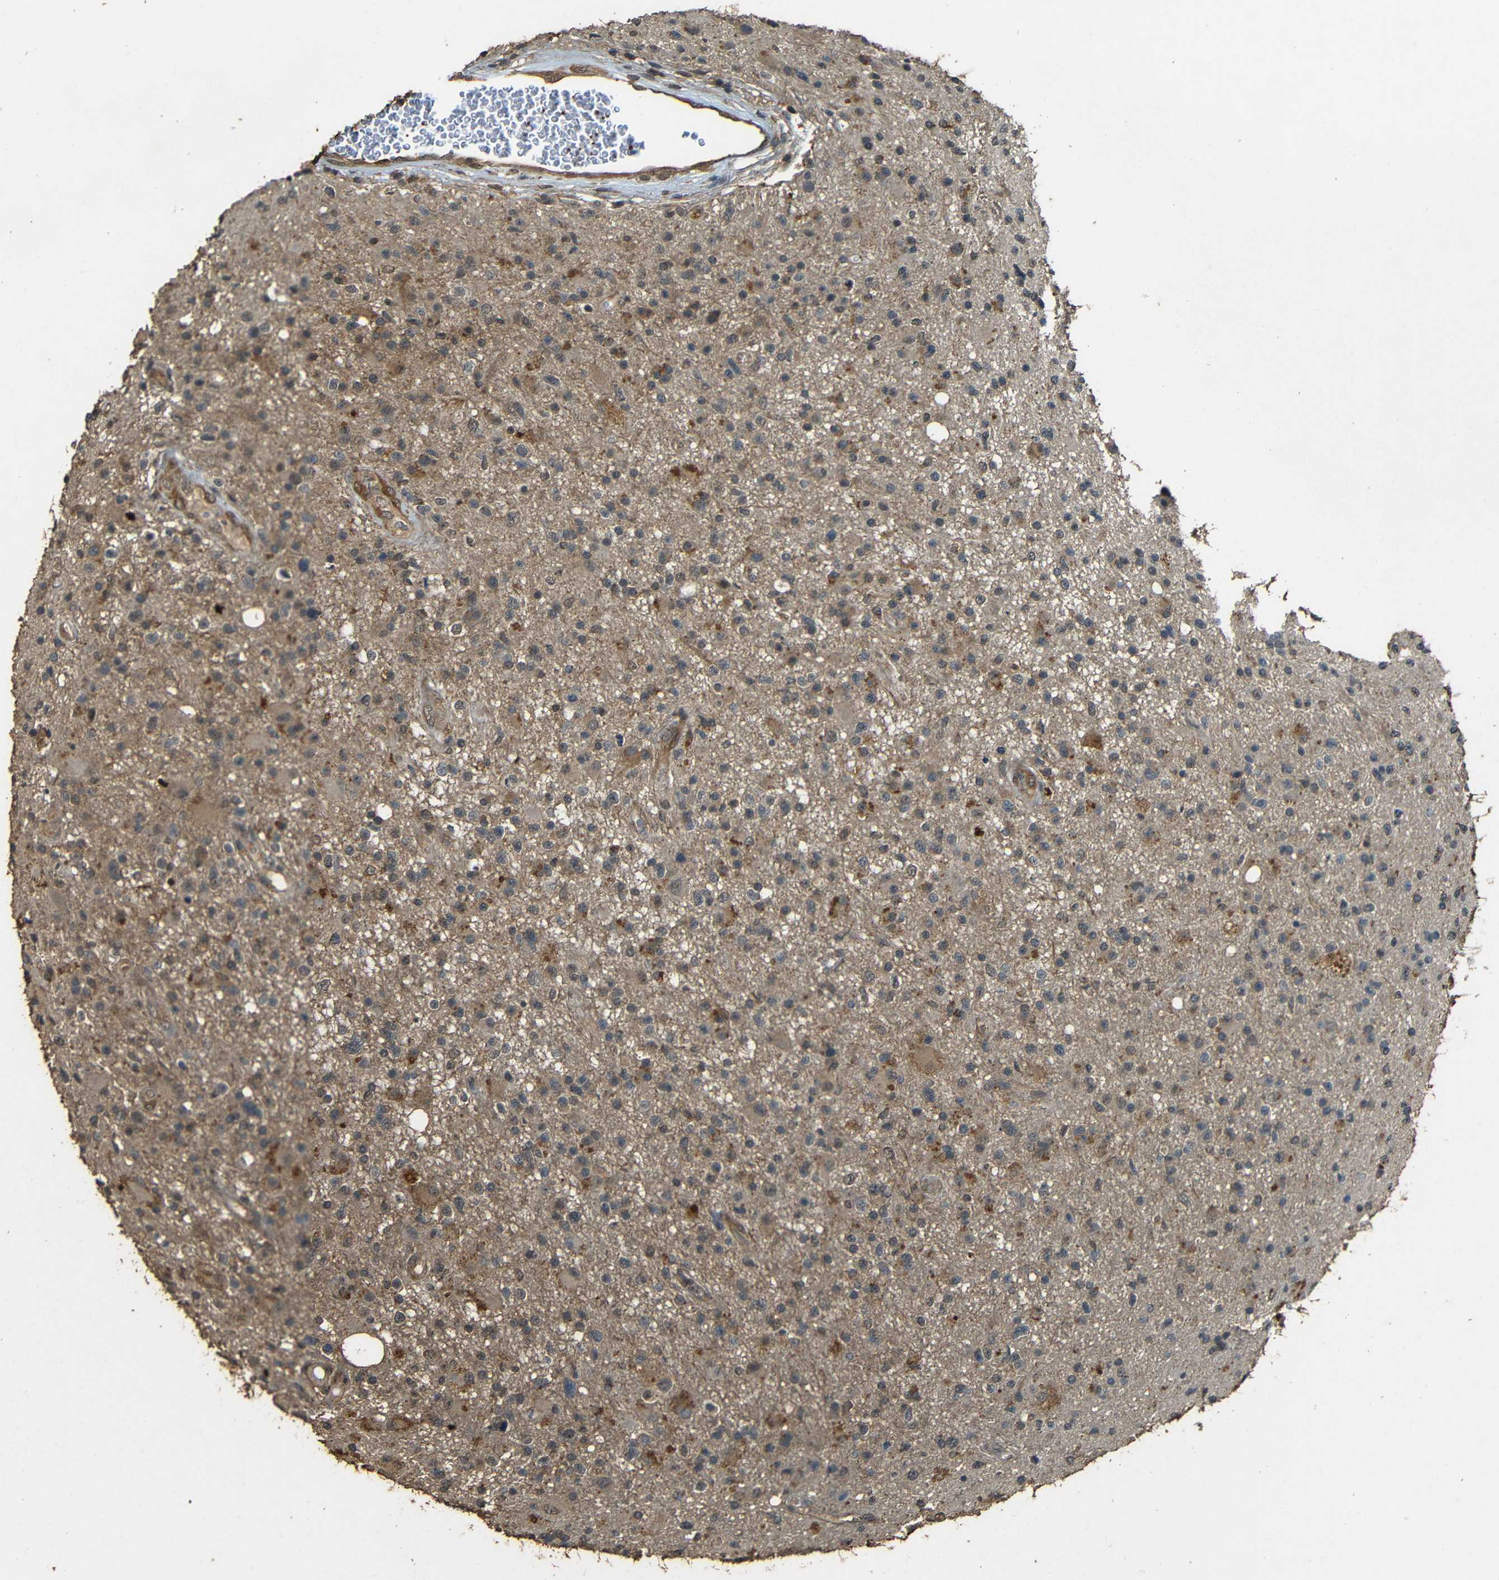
{"staining": {"intensity": "weak", "quantity": ">75%", "location": "cytoplasmic/membranous"}, "tissue": "glioma", "cell_type": "Tumor cells", "image_type": "cancer", "snomed": [{"axis": "morphology", "description": "Glioma, malignant, High grade"}, {"axis": "topography", "description": "Brain"}], "caption": "A brown stain highlights weak cytoplasmic/membranous positivity of a protein in human glioma tumor cells. (DAB = brown stain, brightfield microscopy at high magnification).", "gene": "PDE5A", "patient": {"sex": "male", "age": 33}}